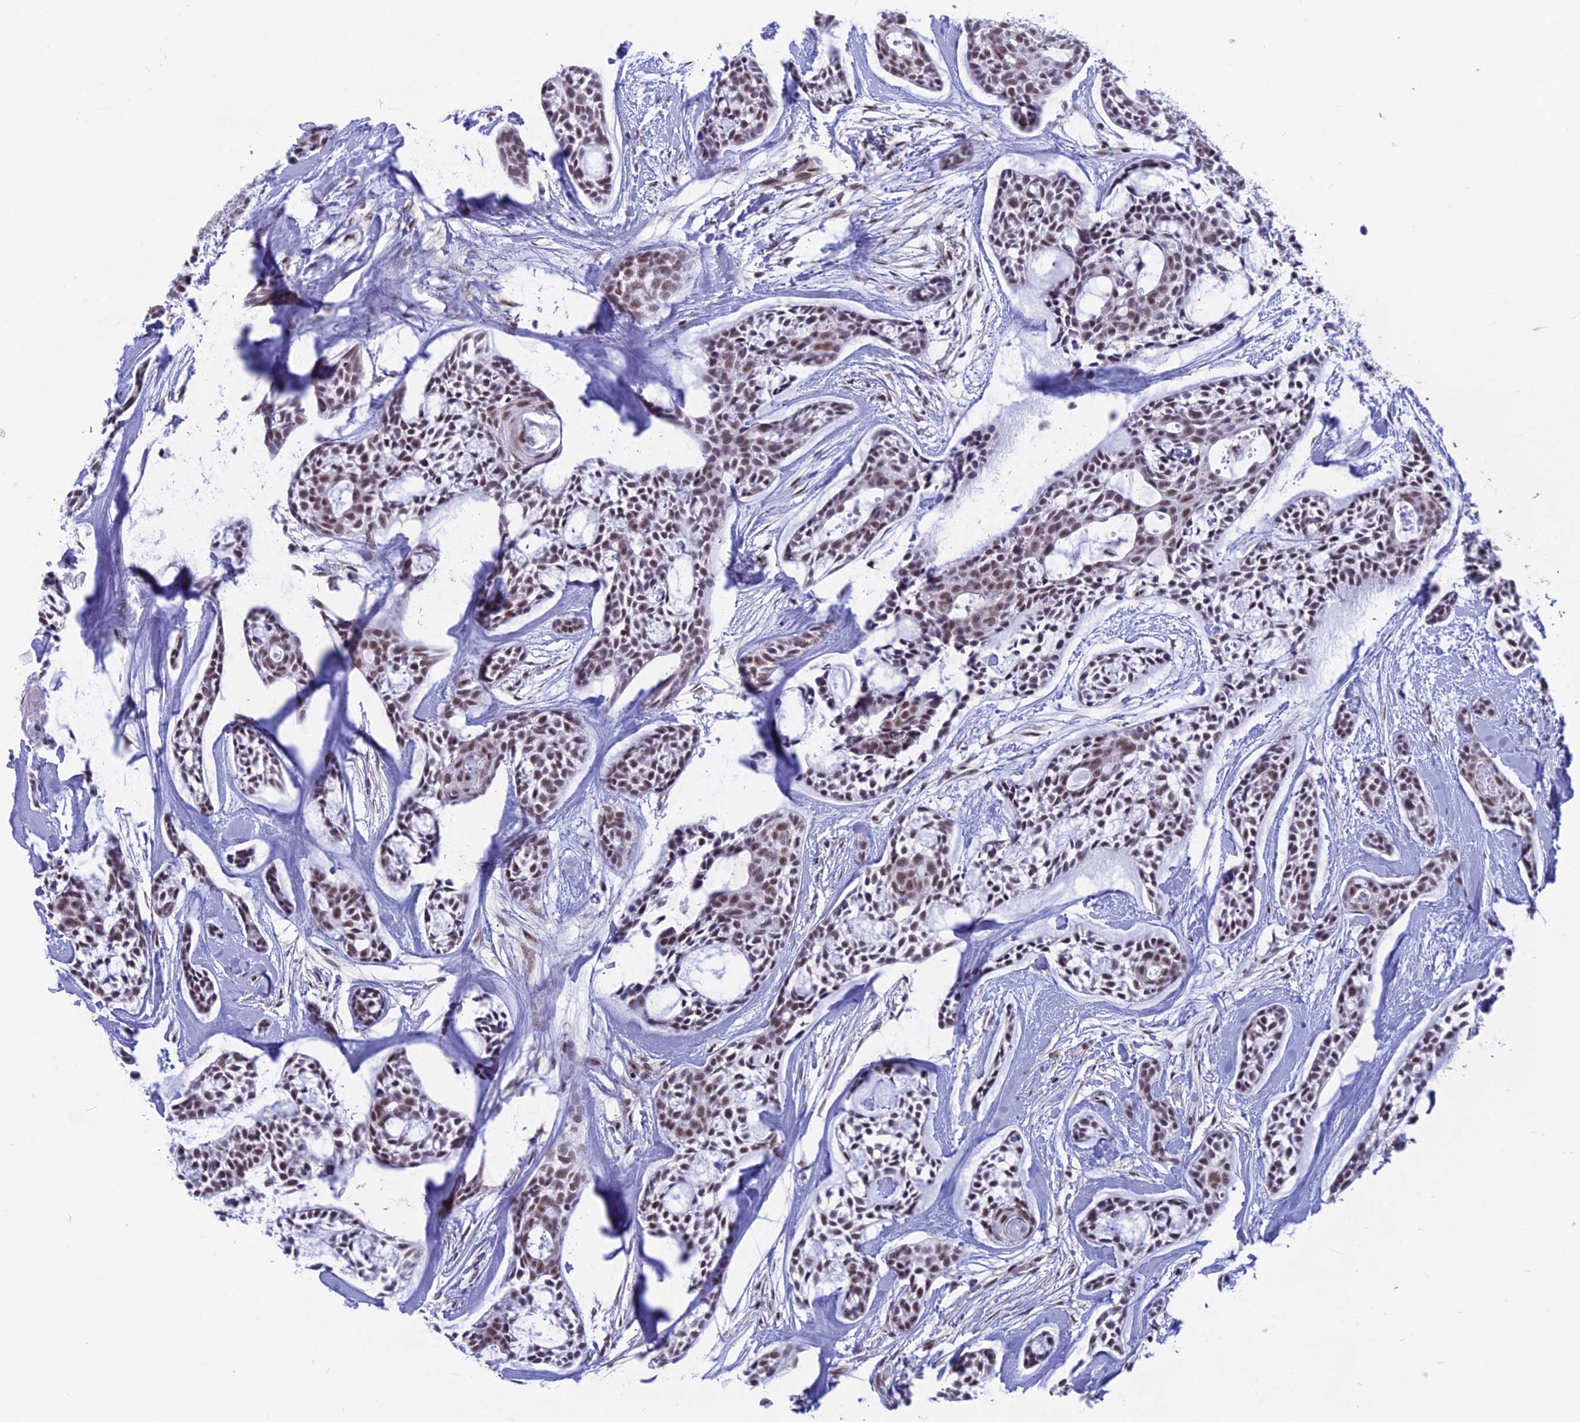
{"staining": {"intensity": "moderate", "quantity": "25%-75%", "location": "nuclear"}, "tissue": "head and neck cancer", "cell_type": "Tumor cells", "image_type": "cancer", "snomed": [{"axis": "morphology", "description": "Adenocarcinoma, NOS"}, {"axis": "topography", "description": "Subcutis"}, {"axis": "topography", "description": "Head-Neck"}], "caption": "Adenocarcinoma (head and neck) was stained to show a protein in brown. There is medium levels of moderate nuclear expression in about 25%-75% of tumor cells.", "gene": "SRSF5", "patient": {"sex": "female", "age": 73}}